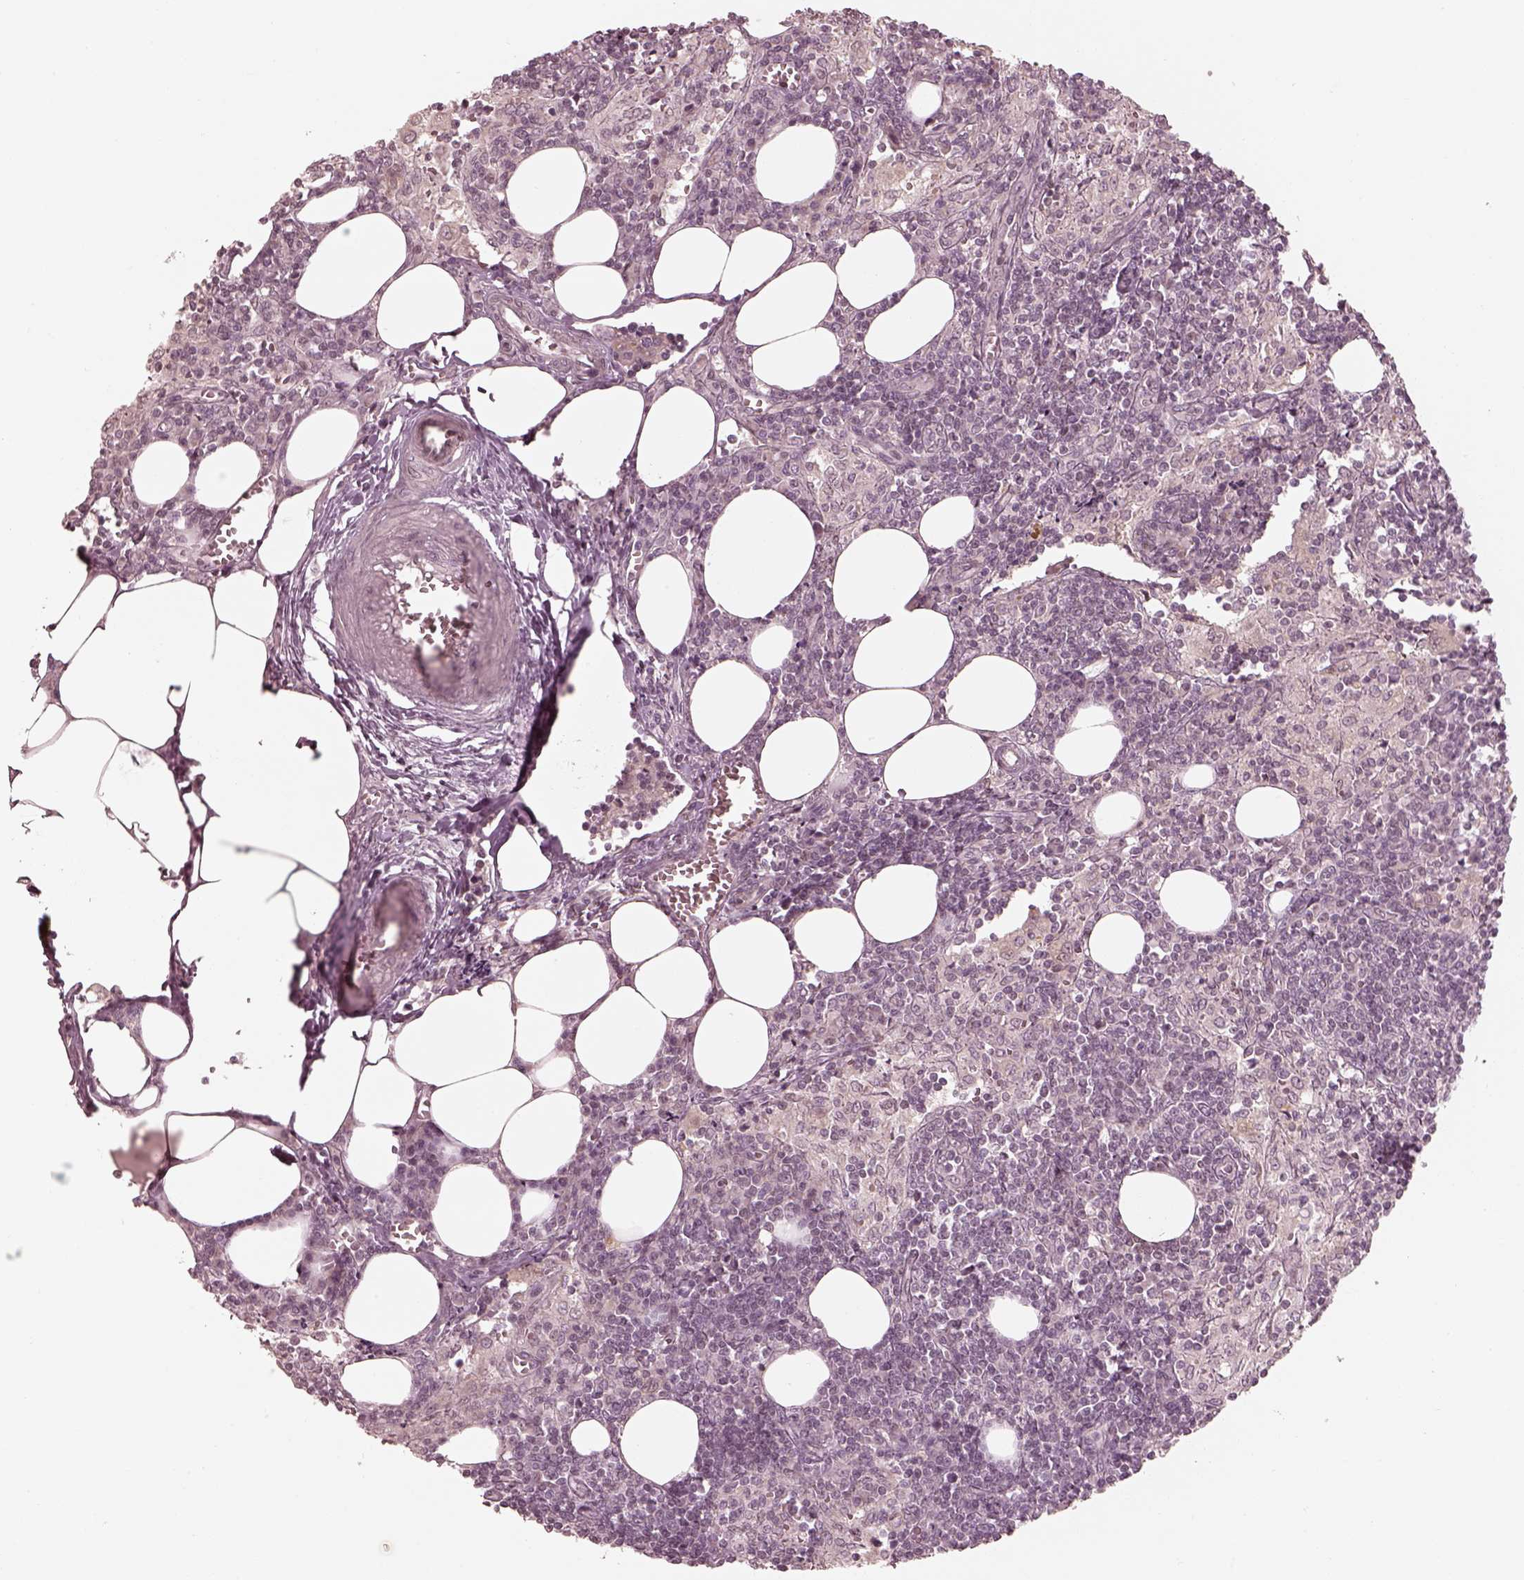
{"staining": {"intensity": "weak", "quantity": "<25%", "location": "cytoplasmic/membranous"}, "tissue": "lymph node", "cell_type": "Germinal center cells", "image_type": "normal", "snomed": [{"axis": "morphology", "description": "Normal tissue, NOS"}, {"axis": "topography", "description": "Lymph node"}], "caption": "This is a image of immunohistochemistry staining of unremarkable lymph node, which shows no staining in germinal center cells.", "gene": "IQCB1", "patient": {"sex": "male", "age": 55}}